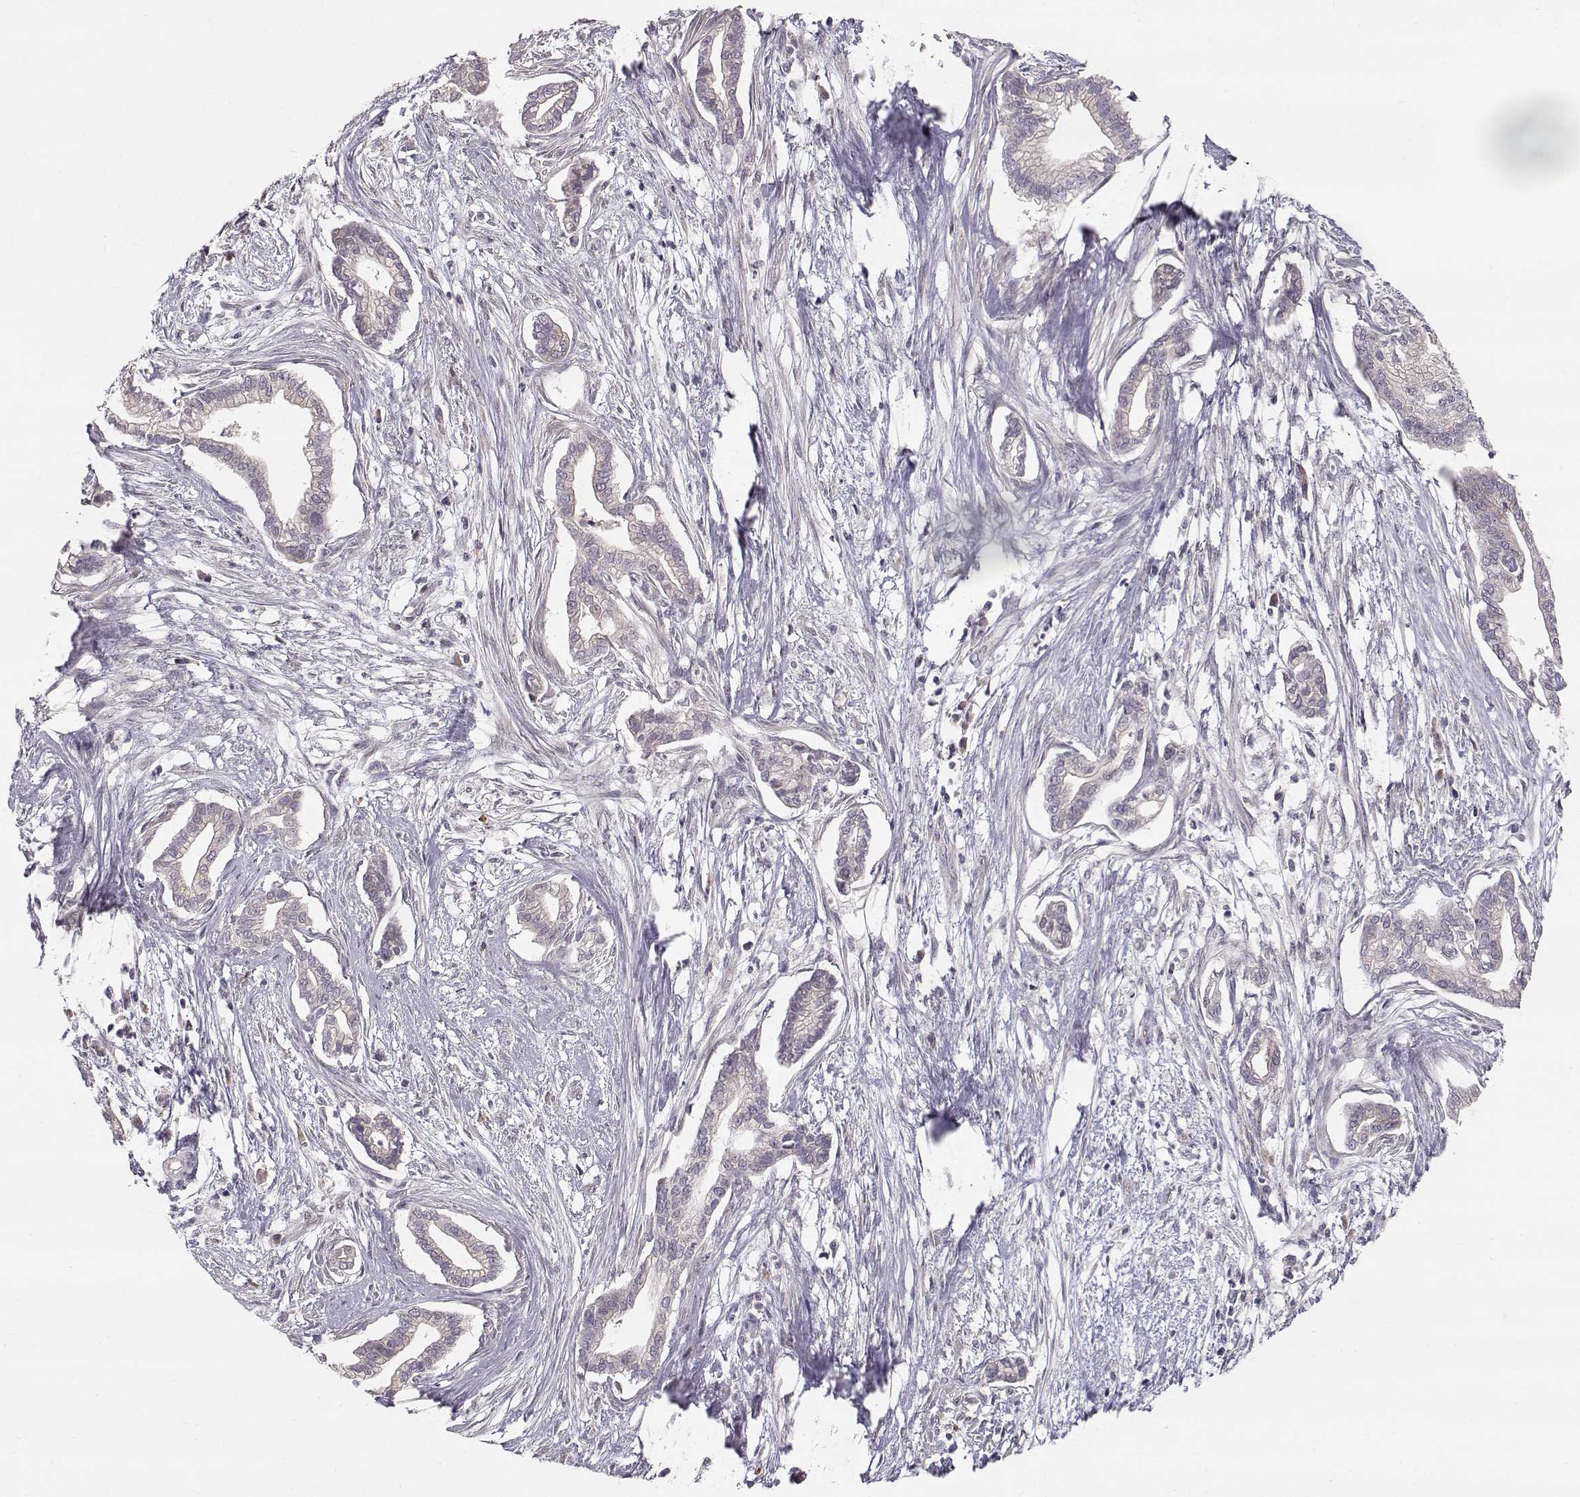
{"staining": {"intensity": "negative", "quantity": "none", "location": "none"}, "tissue": "cervical cancer", "cell_type": "Tumor cells", "image_type": "cancer", "snomed": [{"axis": "morphology", "description": "Adenocarcinoma, NOS"}, {"axis": "topography", "description": "Cervix"}], "caption": "This is an immunohistochemistry photomicrograph of cervical adenocarcinoma. There is no positivity in tumor cells.", "gene": "PNMT", "patient": {"sex": "female", "age": 62}}